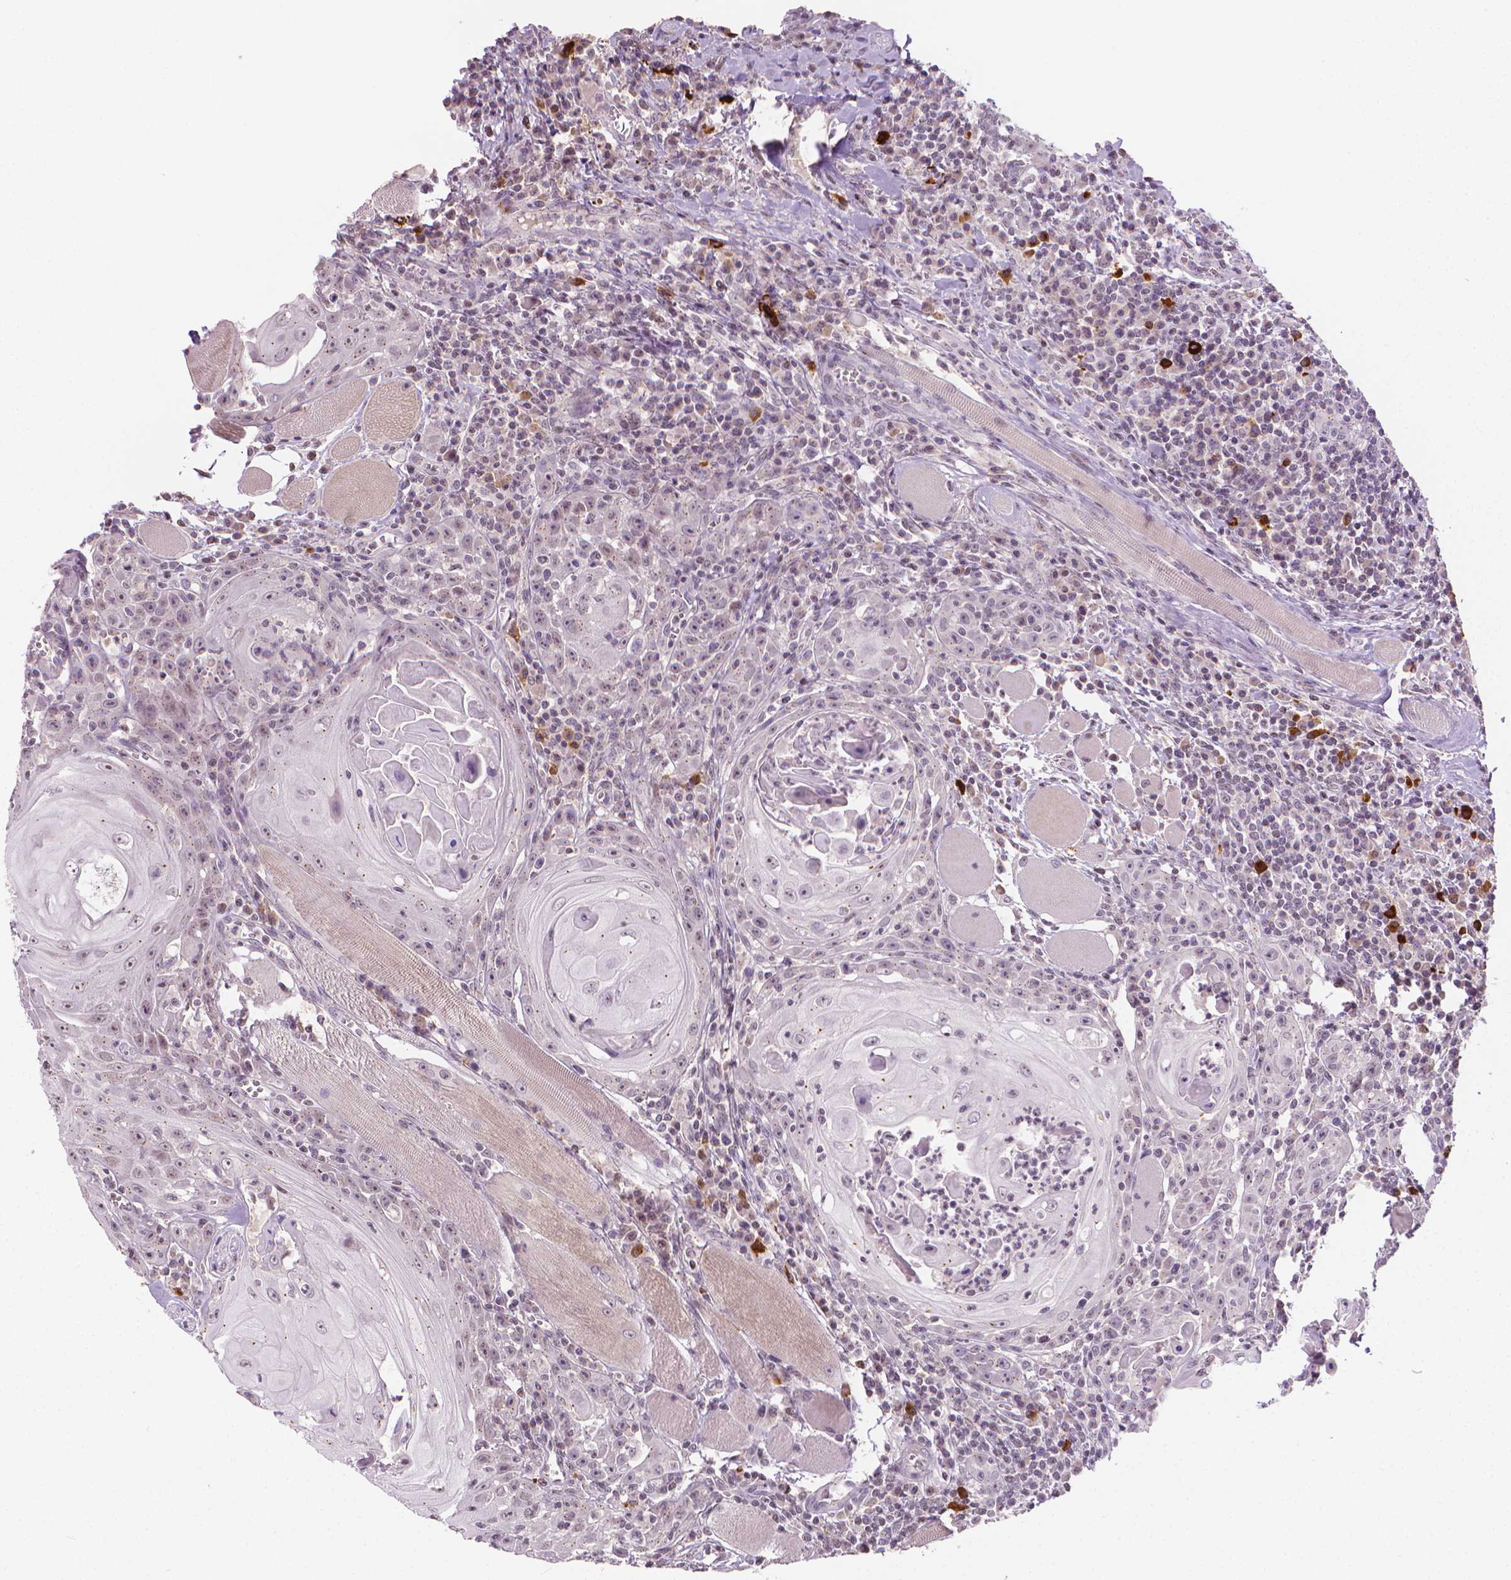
{"staining": {"intensity": "negative", "quantity": "none", "location": "none"}, "tissue": "head and neck cancer", "cell_type": "Tumor cells", "image_type": "cancer", "snomed": [{"axis": "morphology", "description": "Squamous cell carcinoma, NOS"}, {"axis": "topography", "description": "Head-Neck"}], "caption": "Immunohistochemical staining of human head and neck cancer displays no significant positivity in tumor cells.", "gene": "NCAN", "patient": {"sex": "male", "age": 52}}